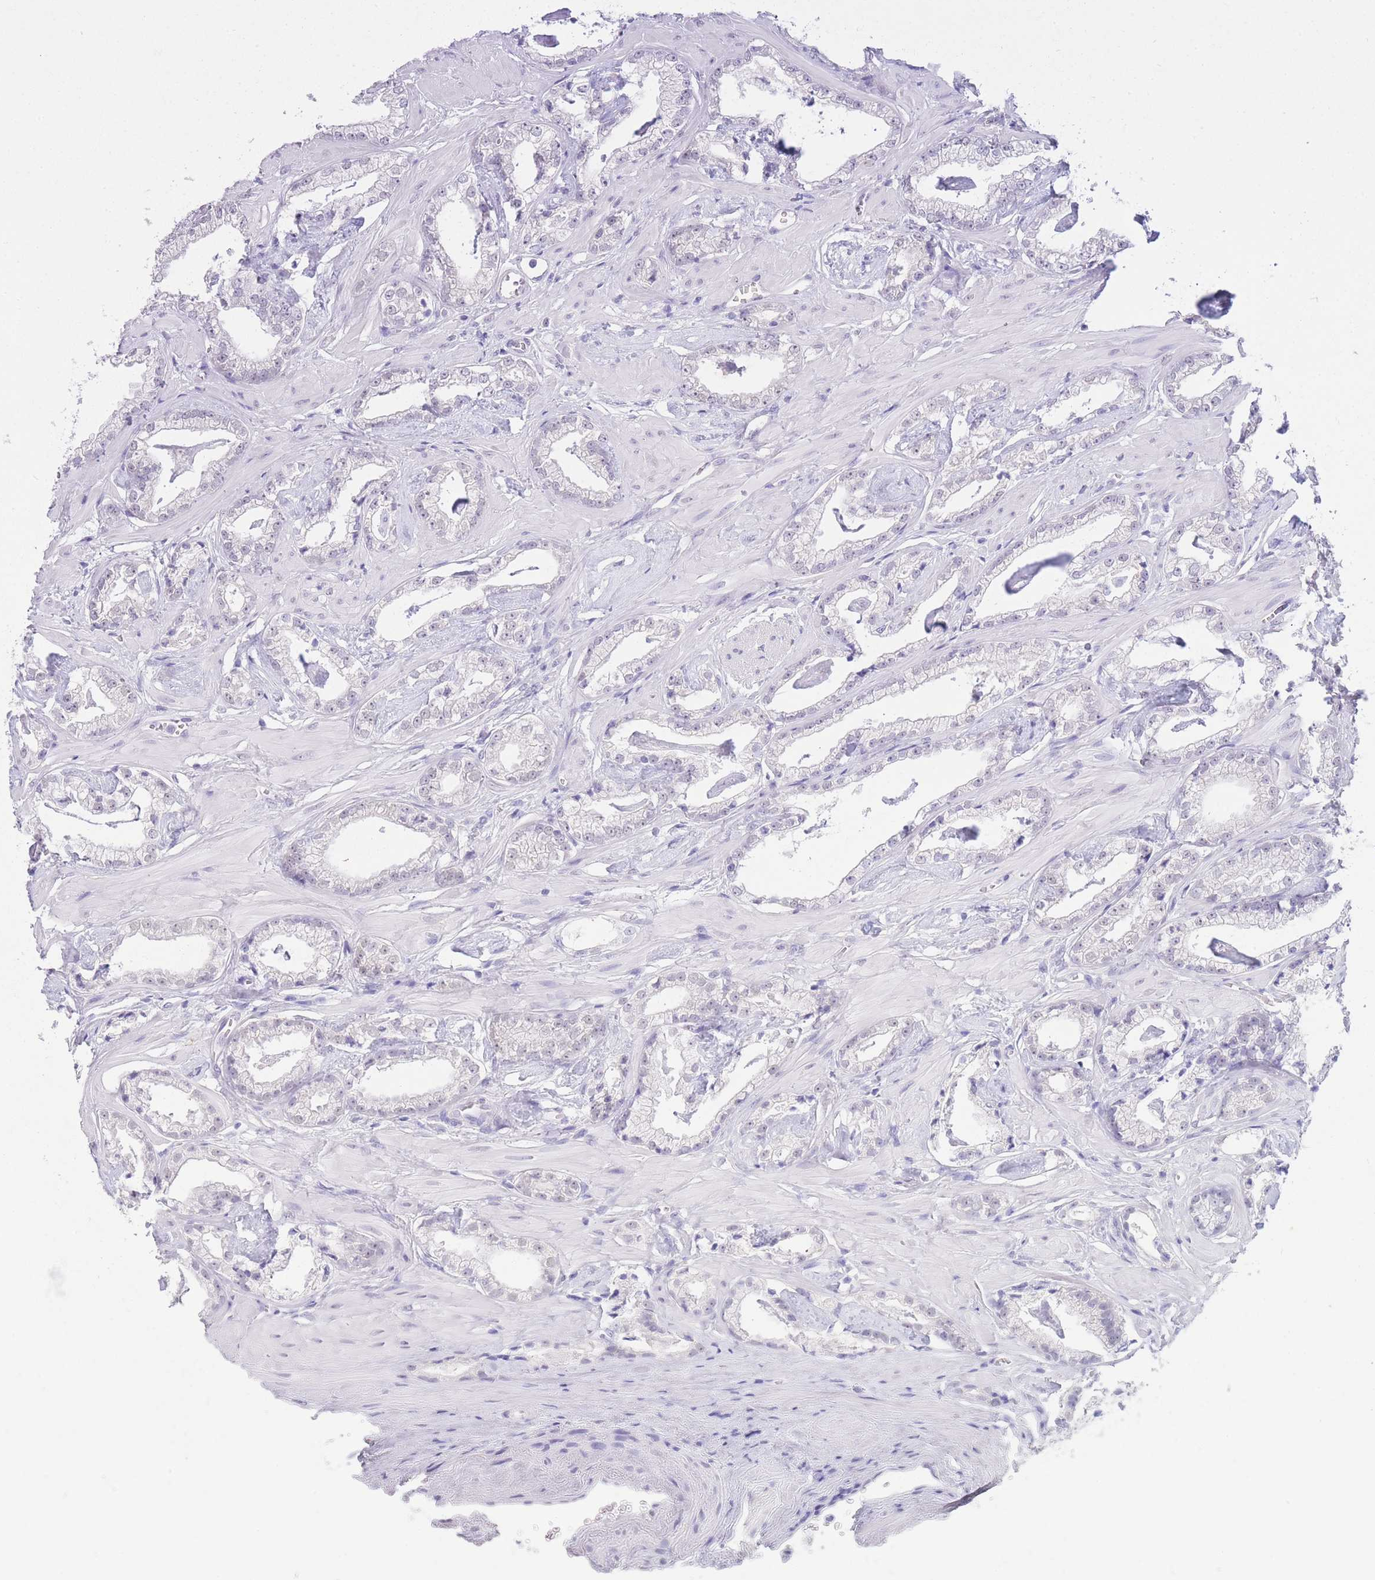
{"staining": {"intensity": "weak", "quantity": "<25%", "location": "nuclear"}, "tissue": "prostate cancer", "cell_type": "Tumor cells", "image_type": "cancer", "snomed": [{"axis": "morphology", "description": "Adenocarcinoma, Low grade"}, {"axis": "topography", "description": "Prostate"}], "caption": "There is no significant staining in tumor cells of prostate low-grade adenocarcinoma.", "gene": "FRAT2", "patient": {"sex": "male", "age": 60}}